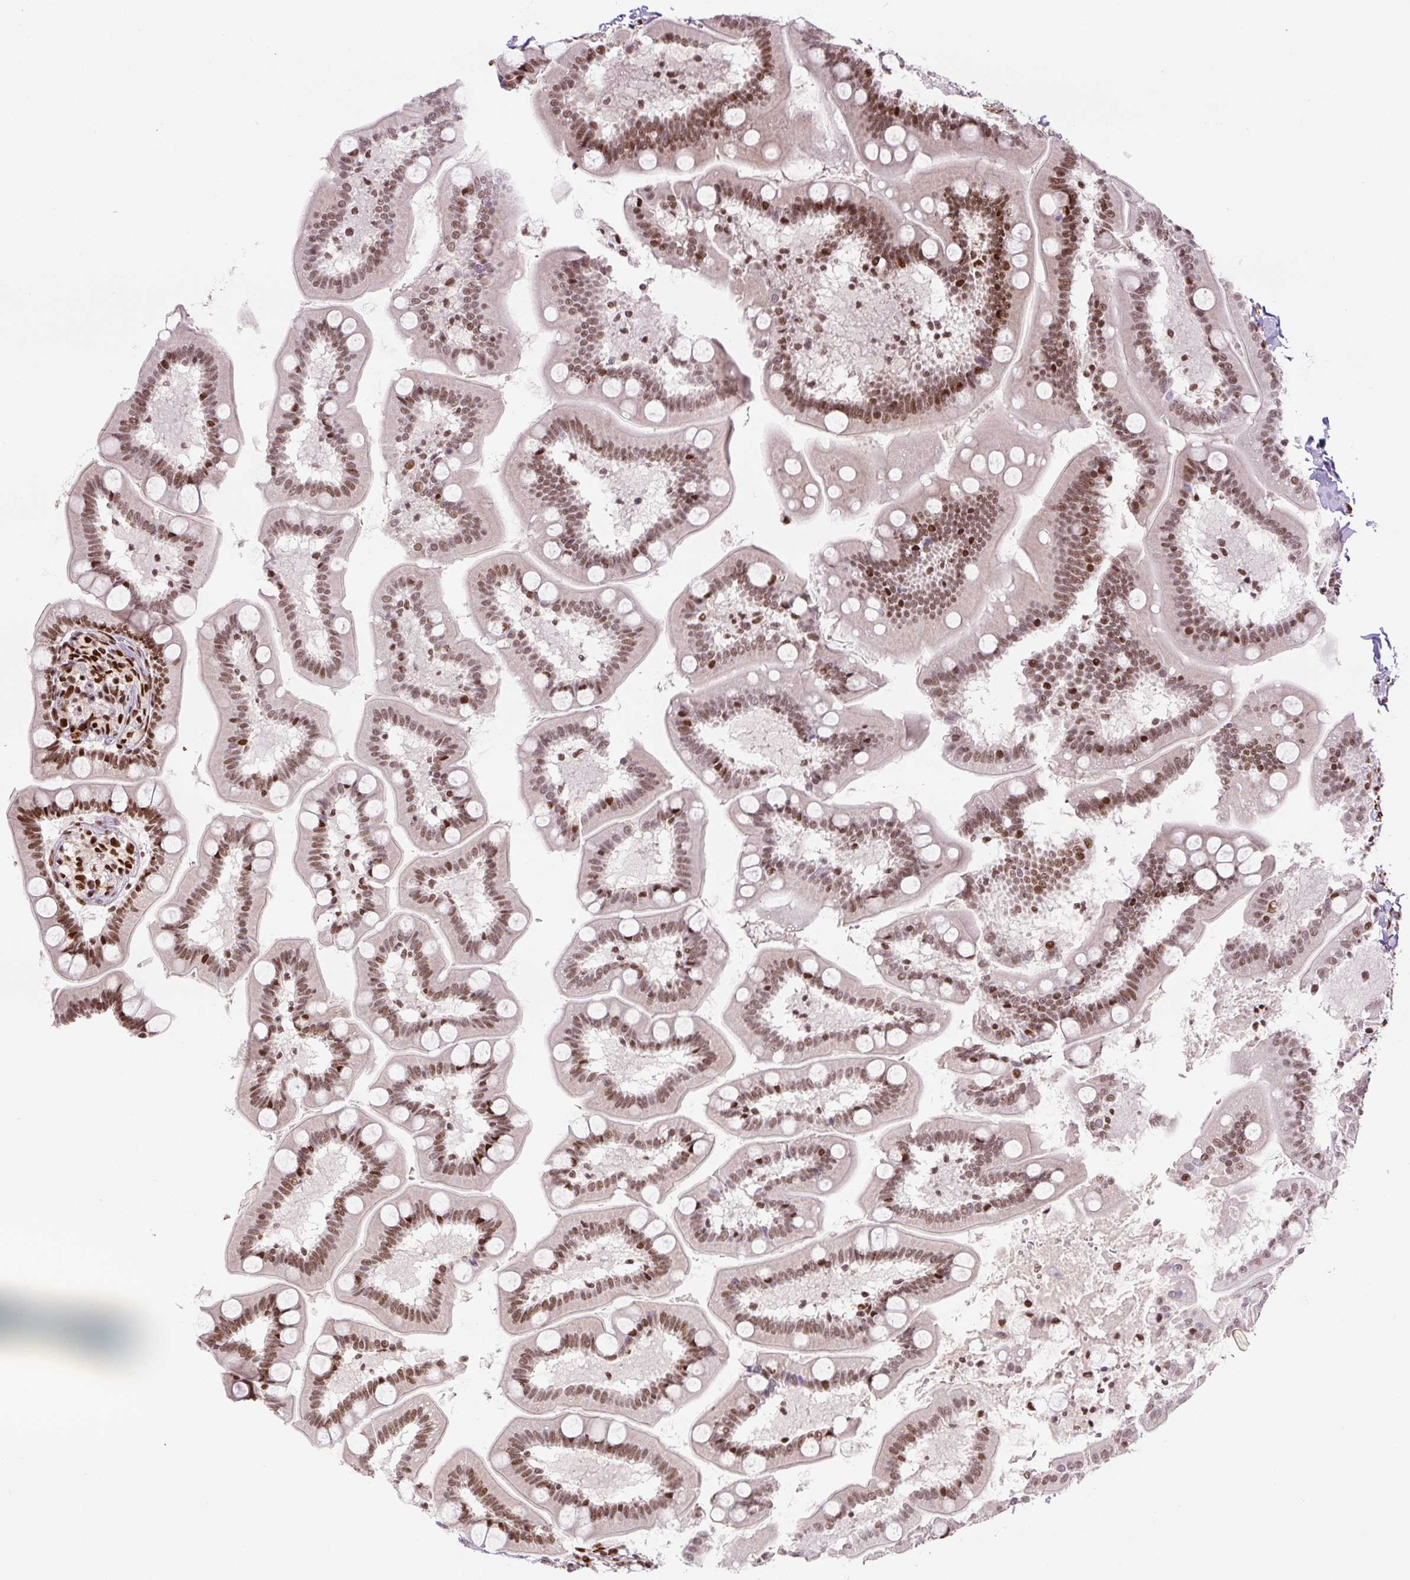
{"staining": {"intensity": "strong", "quantity": ">75%", "location": "nuclear"}, "tissue": "small intestine", "cell_type": "Glandular cells", "image_type": "normal", "snomed": [{"axis": "morphology", "description": "Normal tissue, NOS"}, {"axis": "topography", "description": "Small intestine"}], "caption": "This image displays unremarkable small intestine stained with immunohistochemistry (IHC) to label a protein in brown. The nuclear of glandular cells show strong positivity for the protein. Nuclei are counter-stained blue.", "gene": "FUS", "patient": {"sex": "female", "age": 64}}